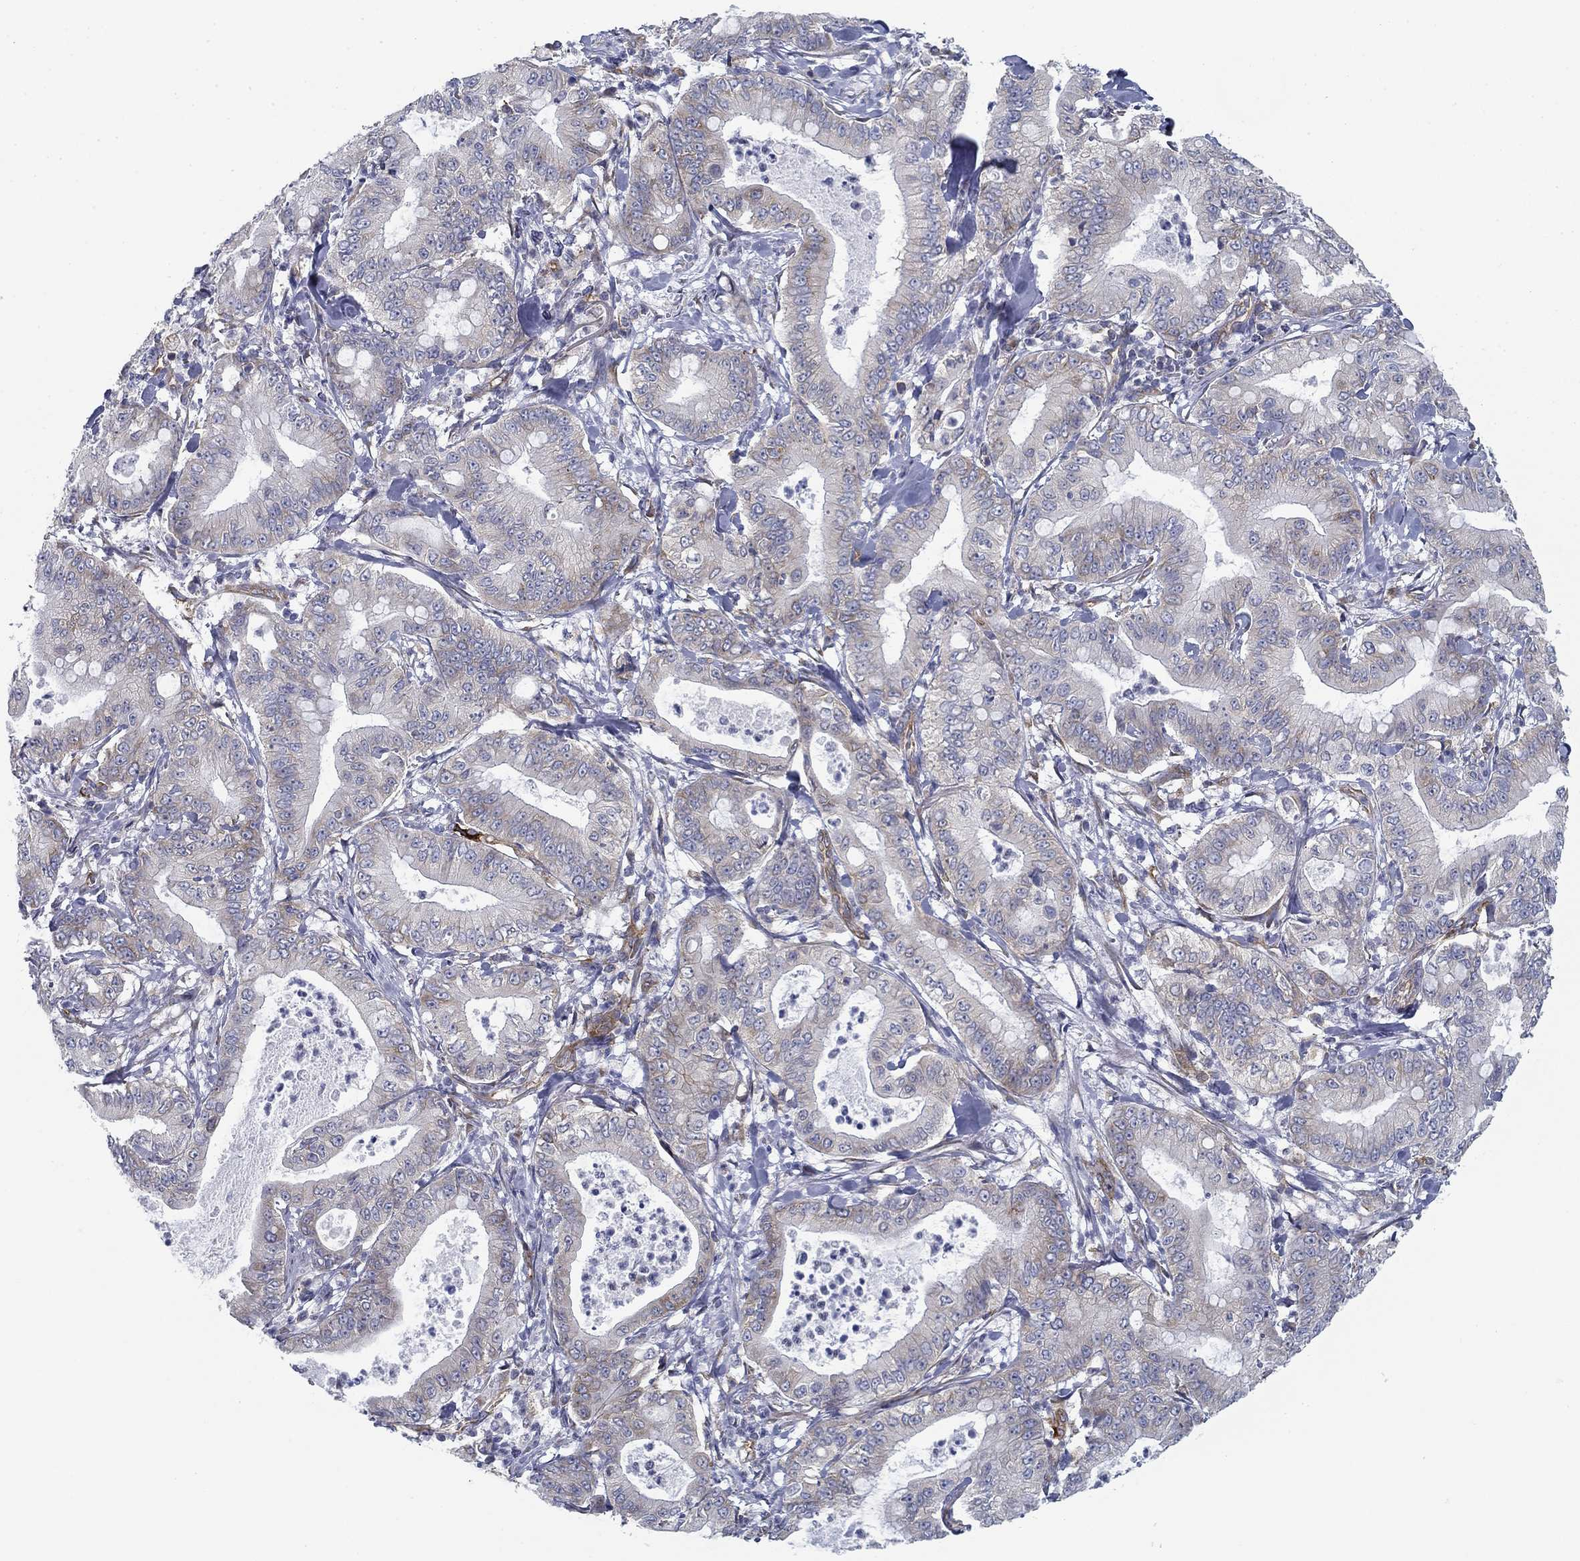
{"staining": {"intensity": "negative", "quantity": "none", "location": "none"}, "tissue": "pancreatic cancer", "cell_type": "Tumor cells", "image_type": "cancer", "snomed": [{"axis": "morphology", "description": "Adenocarcinoma, NOS"}, {"axis": "topography", "description": "Pancreas"}], "caption": "Pancreatic adenocarcinoma was stained to show a protein in brown. There is no significant expression in tumor cells. The staining is performed using DAB (3,3'-diaminobenzidine) brown chromogen with nuclei counter-stained in using hematoxylin.", "gene": "FXR1", "patient": {"sex": "male", "age": 71}}